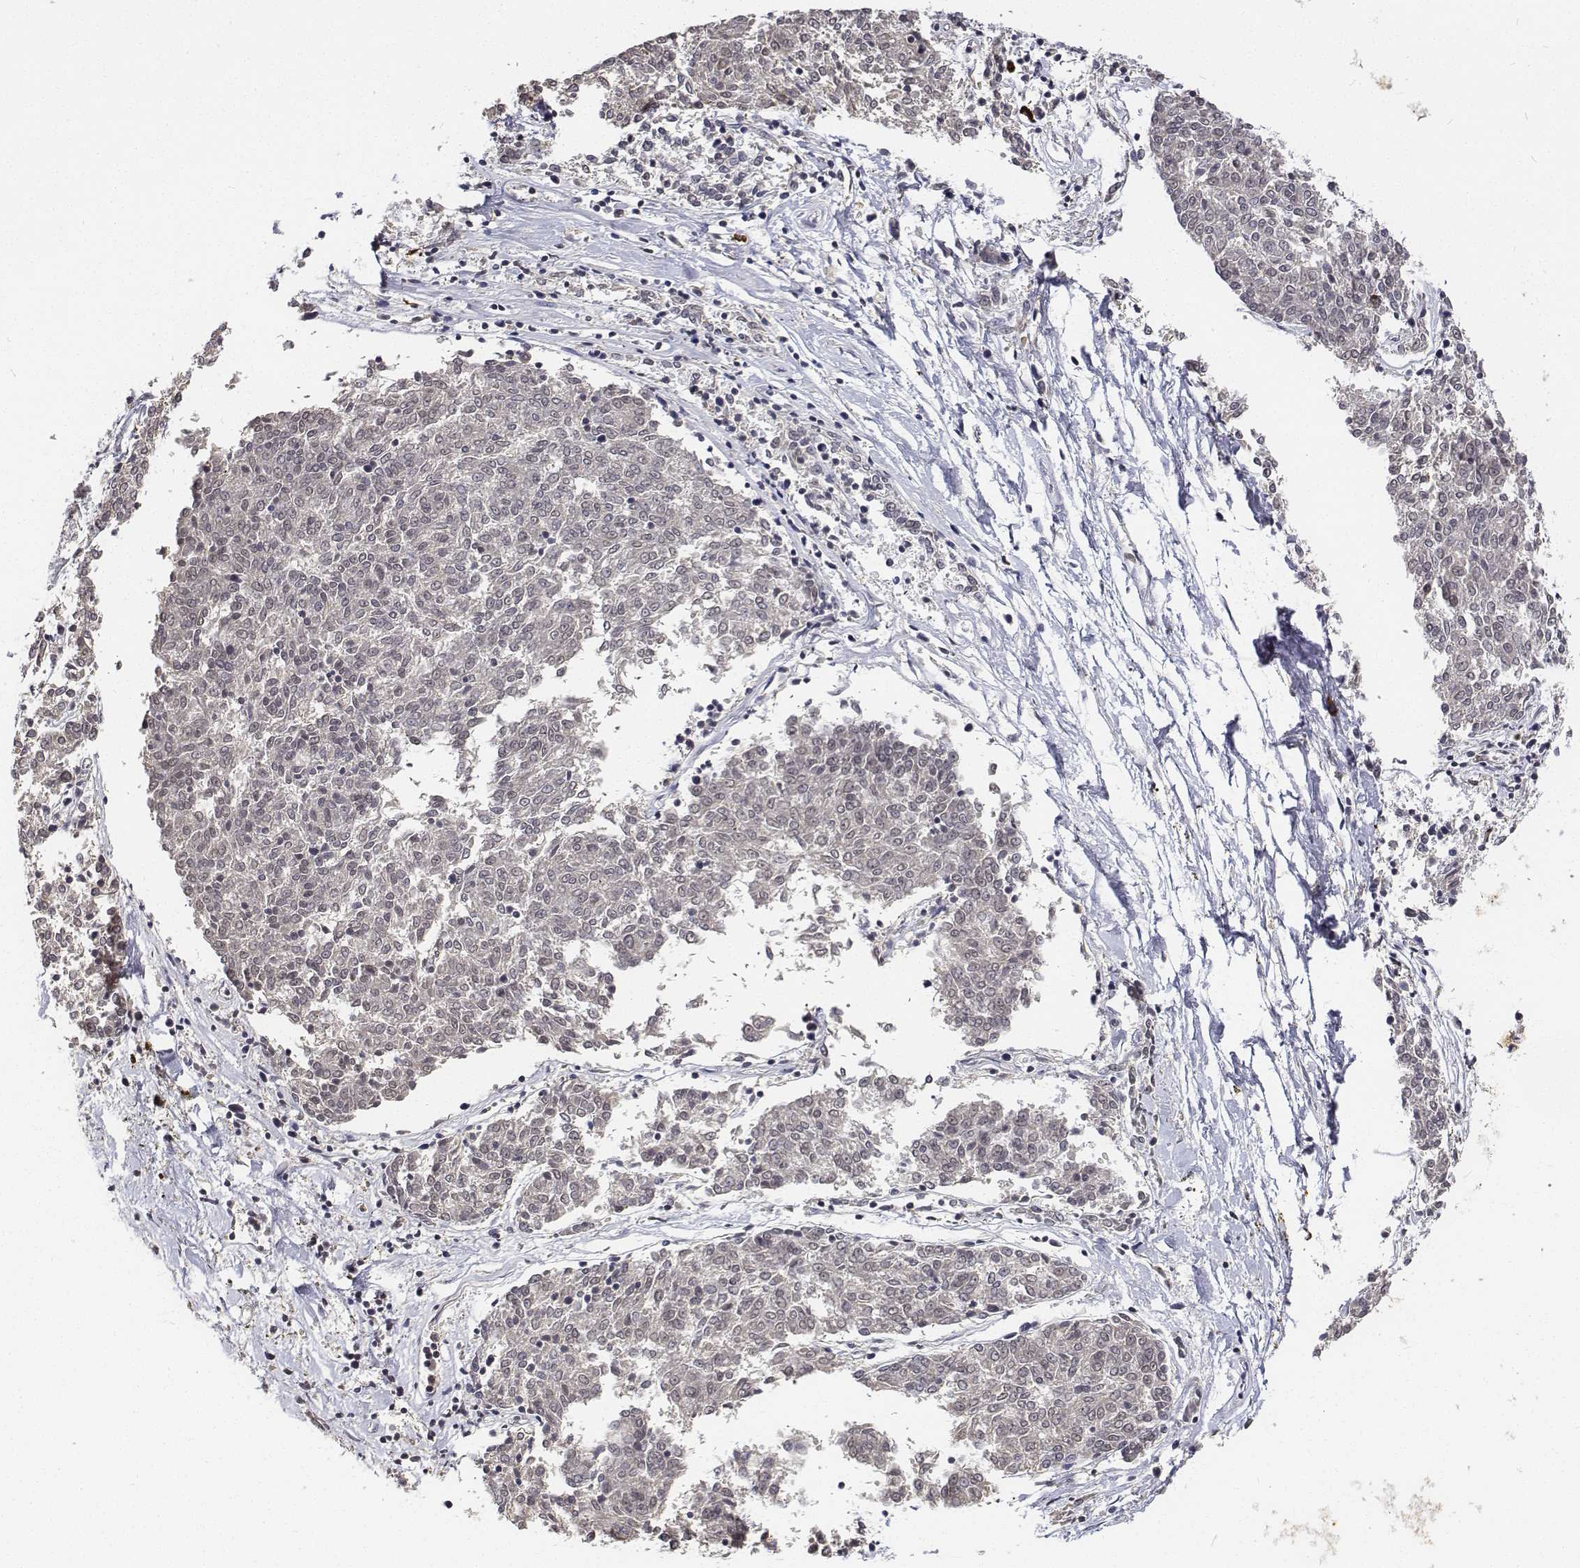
{"staining": {"intensity": "negative", "quantity": "none", "location": "none"}, "tissue": "melanoma", "cell_type": "Tumor cells", "image_type": "cancer", "snomed": [{"axis": "morphology", "description": "Malignant melanoma, NOS"}, {"axis": "topography", "description": "Skin"}], "caption": "An image of malignant melanoma stained for a protein demonstrates no brown staining in tumor cells.", "gene": "ATRX", "patient": {"sex": "female", "age": 72}}